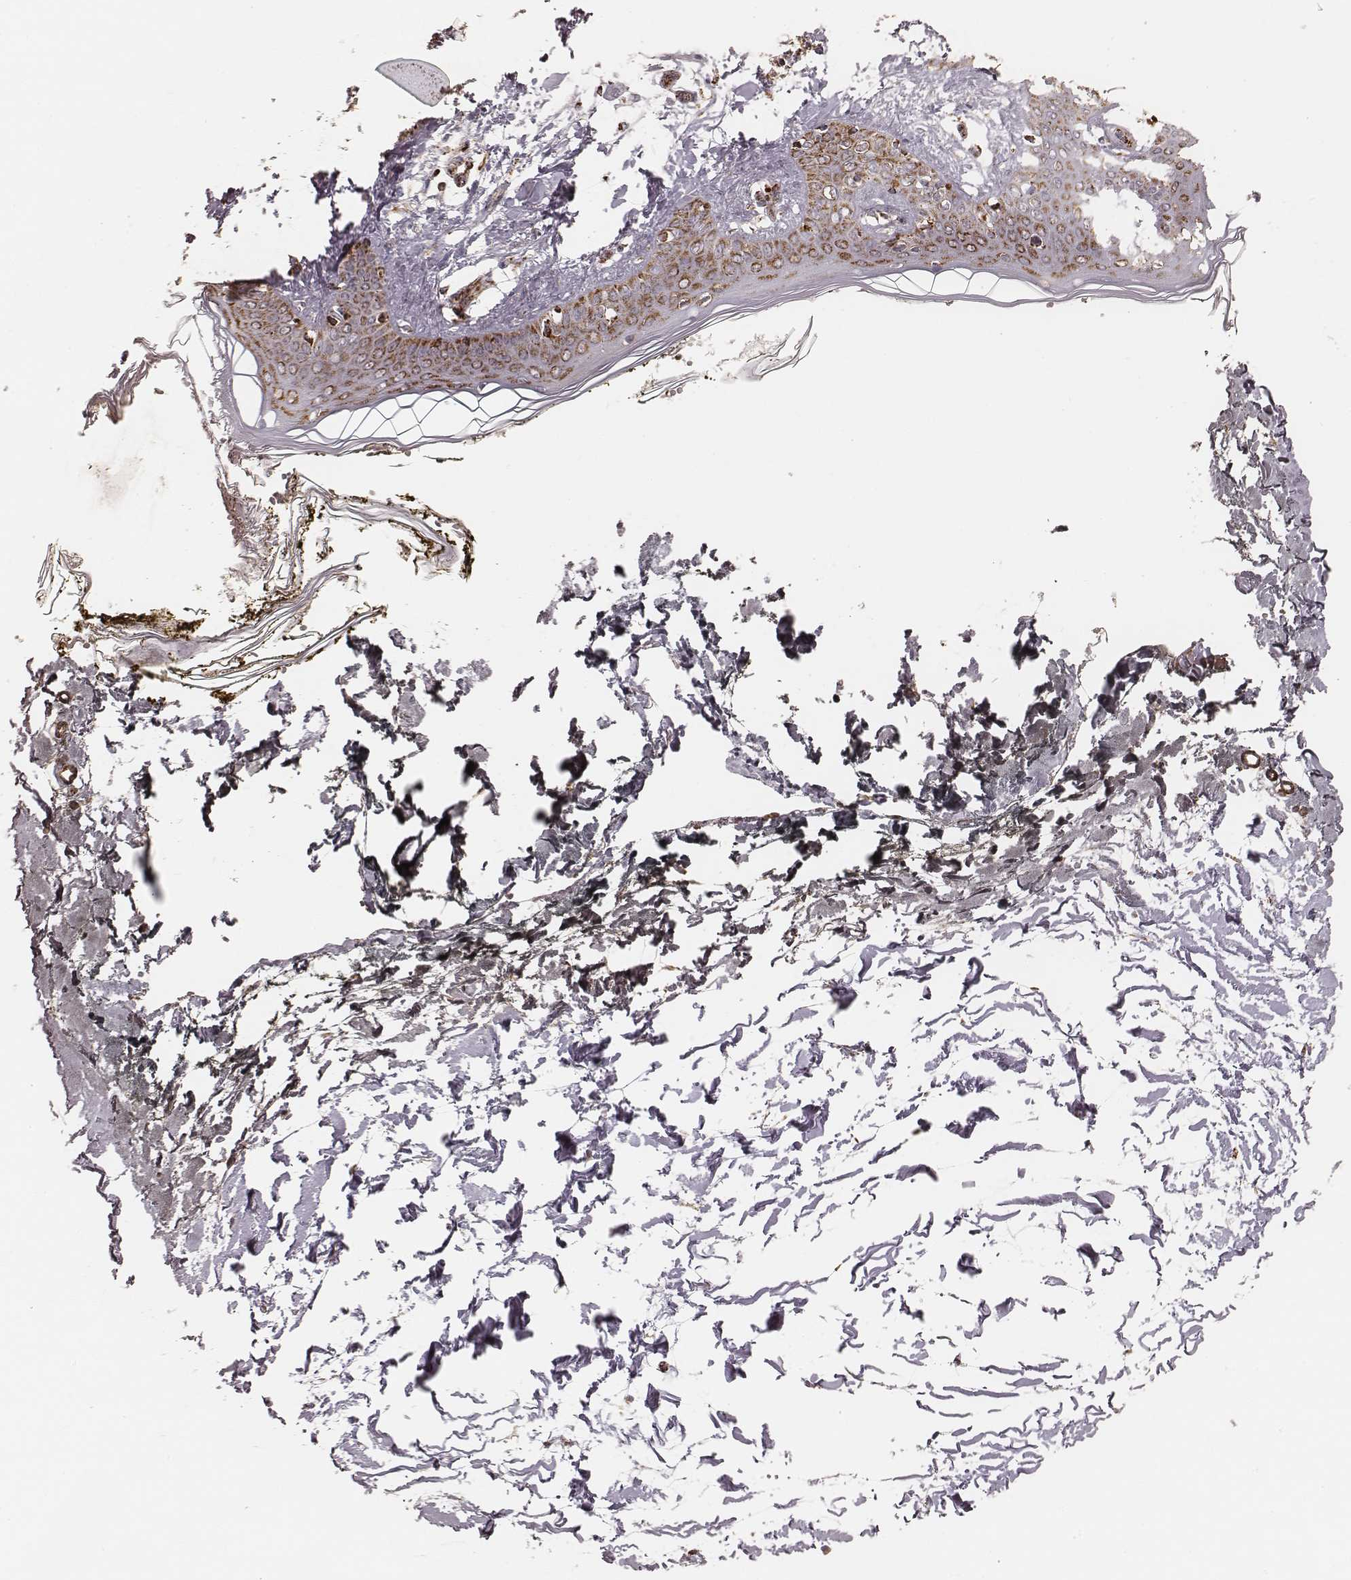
{"staining": {"intensity": "moderate", "quantity": ">75%", "location": "cytoplasmic/membranous"}, "tissue": "skin", "cell_type": "Fibroblasts", "image_type": "normal", "snomed": [{"axis": "morphology", "description": "Normal tissue, NOS"}, {"axis": "topography", "description": "Skin"}], "caption": "High-magnification brightfield microscopy of benign skin stained with DAB (brown) and counterstained with hematoxylin (blue). fibroblasts exhibit moderate cytoplasmic/membranous staining is seen in approximately>75% of cells. The protein of interest is stained brown, and the nuclei are stained in blue (DAB (3,3'-diaminobenzidine) IHC with brightfield microscopy, high magnification).", "gene": "CS", "patient": {"sex": "female", "age": 34}}